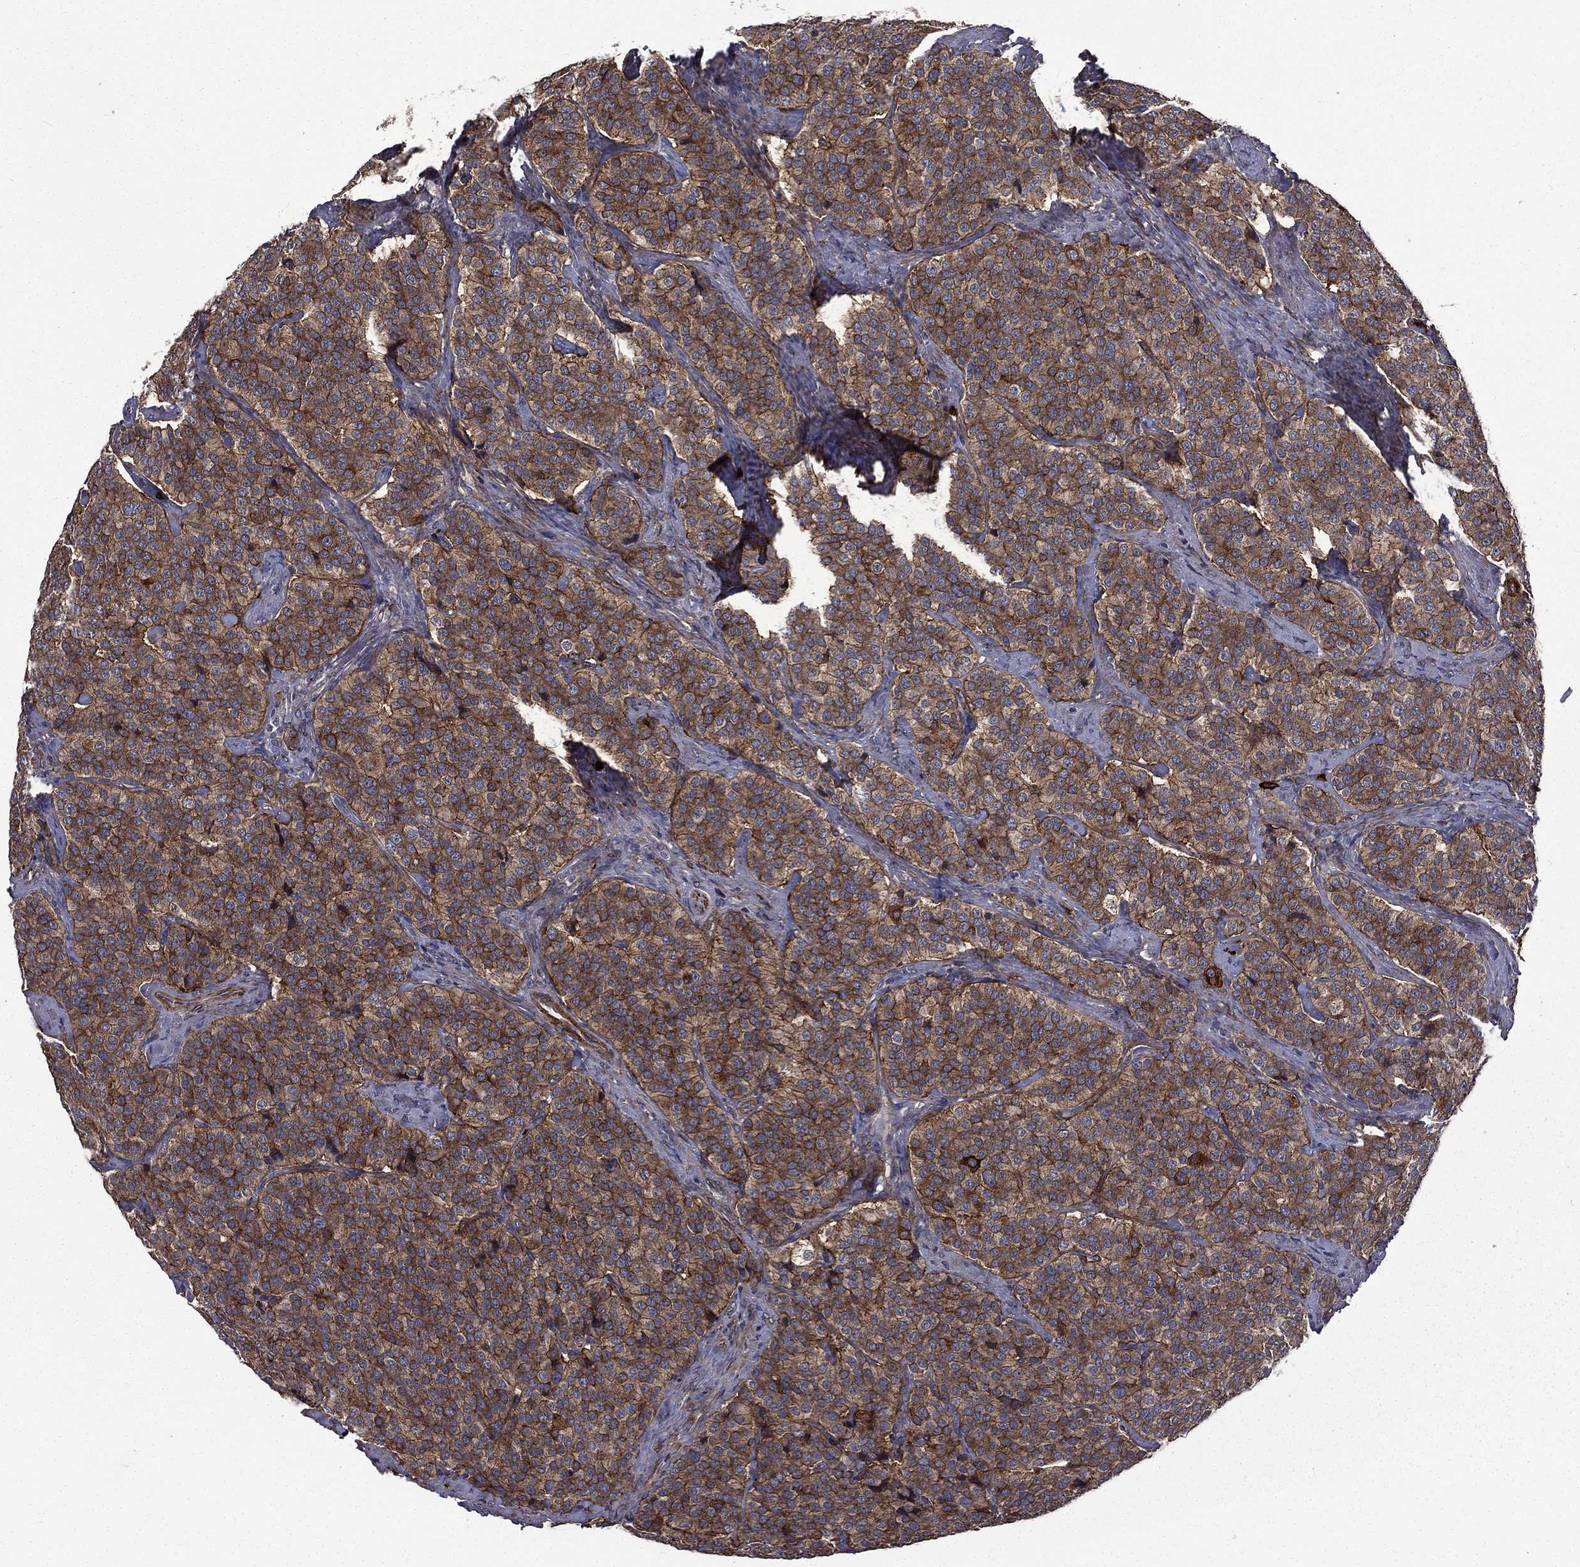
{"staining": {"intensity": "strong", "quantity": ">75%", "location": "cytoplasmic/membranous"}, "tissue": "carcinoid", "cell_type": "Tumor cells", "image_type": "cancer", "snomed": [{"axis": "morphology", "description": "Carcinoid, malignant, NOS"}, {"axis": "topography", "description": "Small intestine"}], "caption": "About >75% of tumor cells in carcinoid reveal strong cytoplasmic/membranous protein expression as visualized by brown immunohistochemical staining.", "gene": "PPFIBP1", "patient": {"sex": "female", "age": 58}}